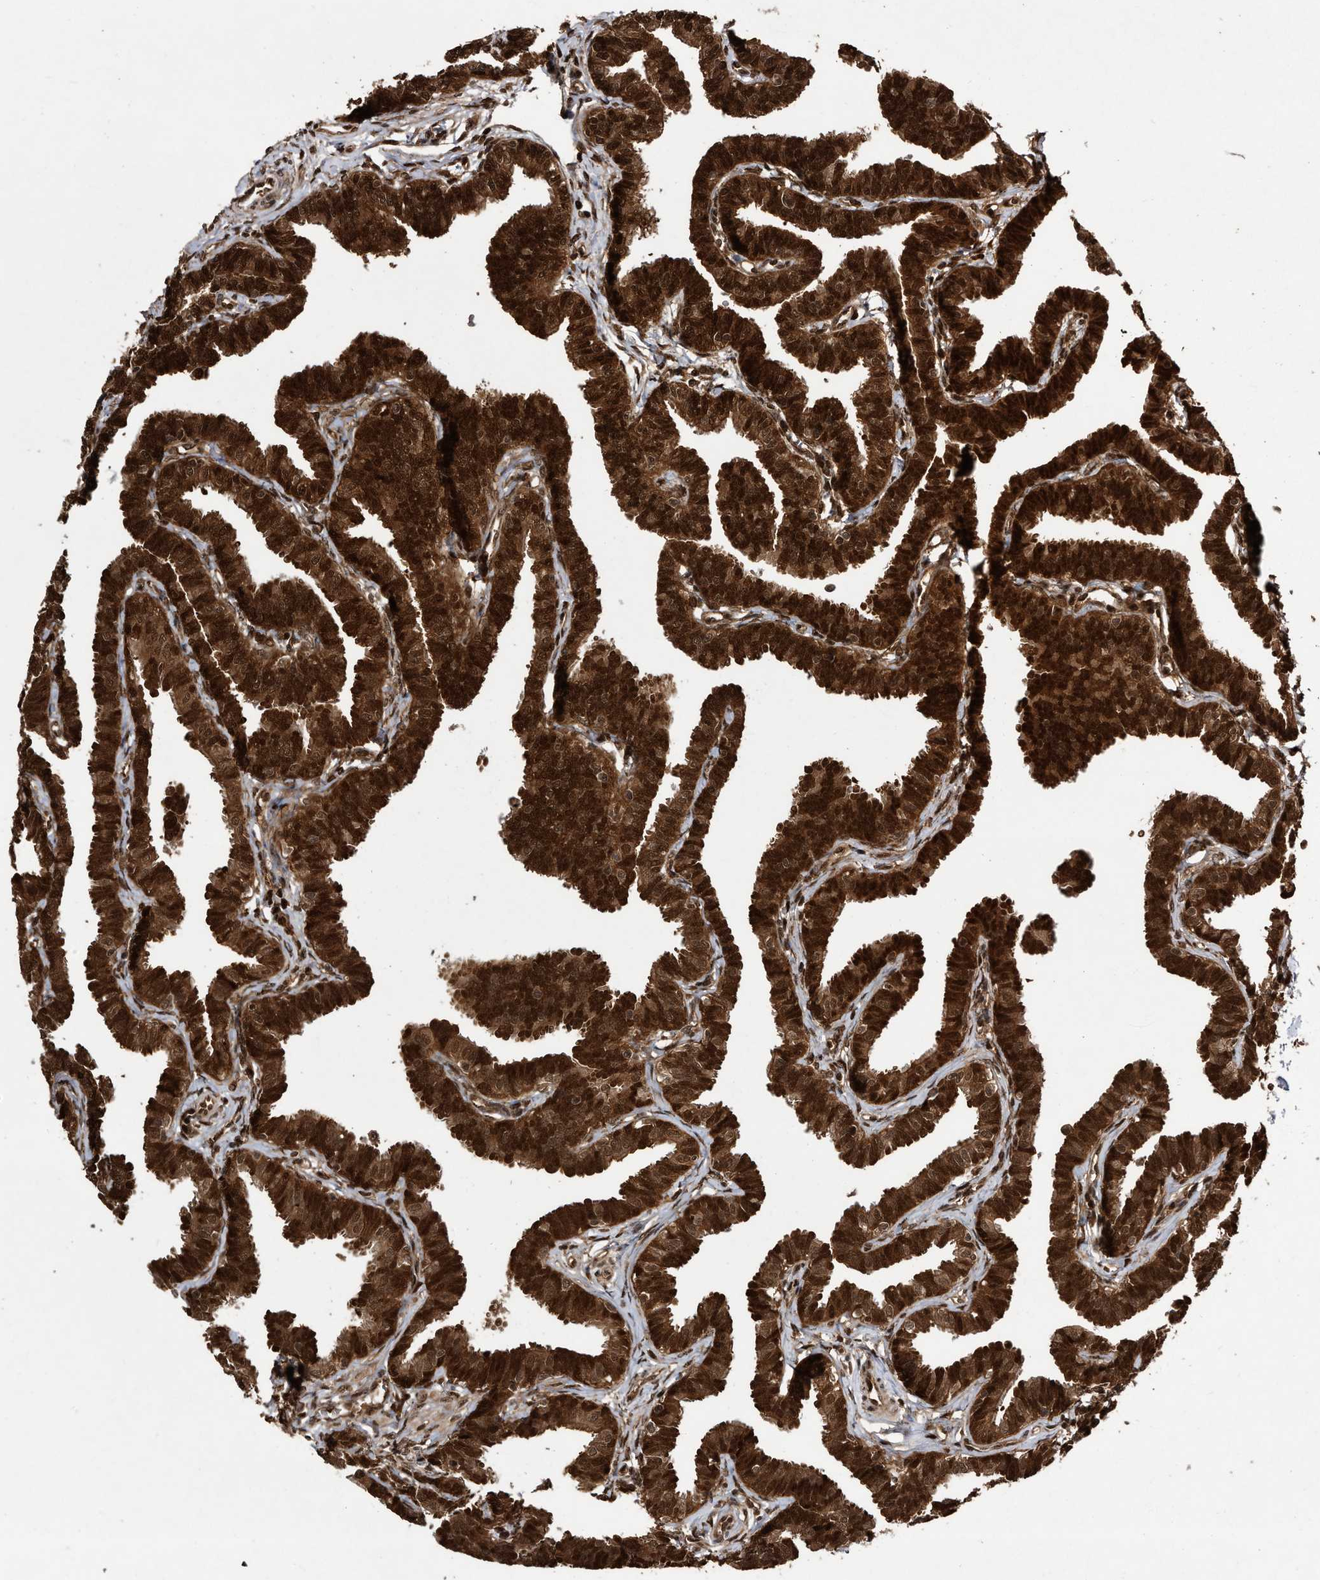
{"staining": {"intensity": "strong", "quantity": ">75%", "location": "cytoplasmic/membranous,nuclear"}, "tissue": "fallopian tube", "cell_type": "Glandular cells", "image_type": "normal", "snomed": [{"axis": "morphology", "description": "Normal tissue, NOS"}, {"axis": "topography", "description": "Fallopian tube"}, {"axis": "topography", "description": "Ovary"}], "caption": "Normal fallopian tube reveals strong cytoplasmic/membranous,nuclear positivity in approximately >75% of glandular cells.", "gene": "RAD23B", "patient": {"sex": "female", "age": 23}}